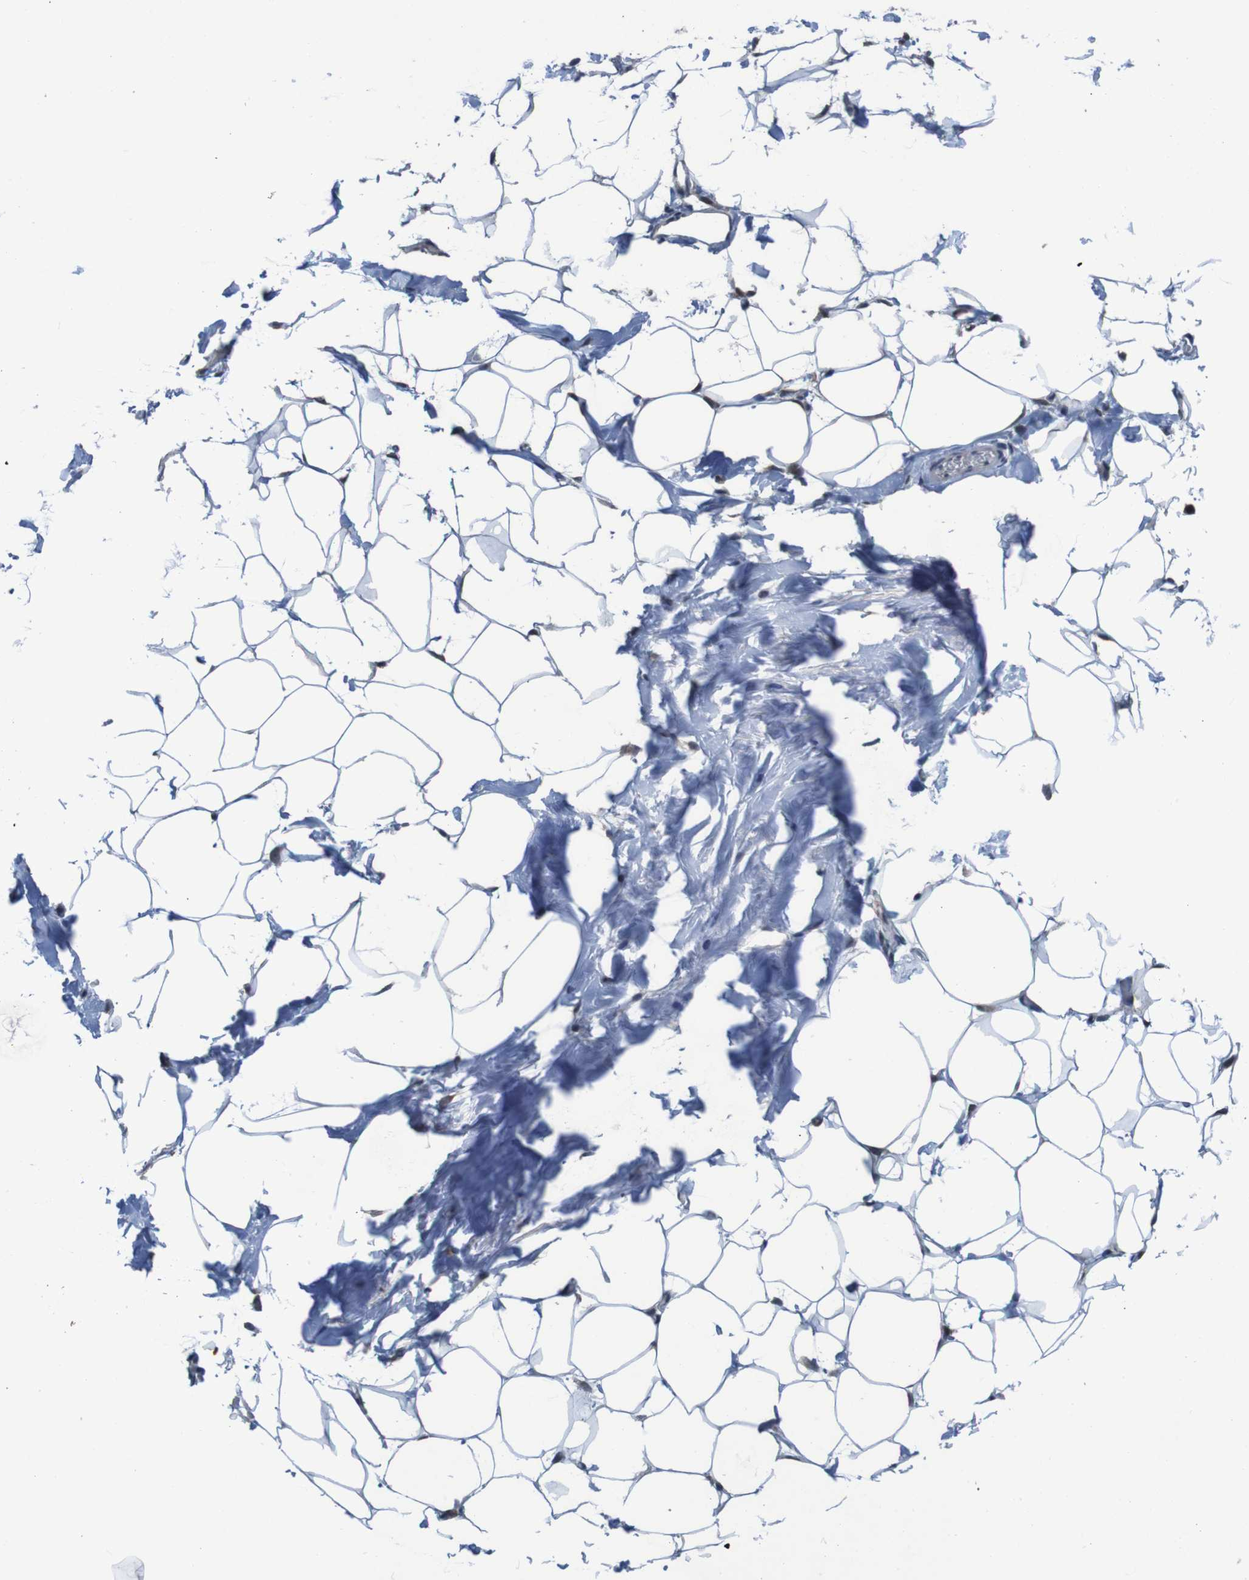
{"staining": {"intensity": "negative", "quantity": "none", "location": "none"}, "tissue": "adipose tissue", "cell_type": "Adipocytes", "image_type": "normal", "snomed": [{"axis": "morphology", "description": "Normal tissue, NOS"}, {"axis": "topography", "description": "Breast"}, {"axis": "topography", "description": "Adipose tissue"}], "caption": "Adipocytes show no significant protein expression in benign adipose tissue. The staining is performed using DAB (3,3'-diaminobenzidine) brown chromogen with nuclei counter-stained in using hematoxylin.", "gene": "CLDN18", "patient": {"sex": "female", "age": 25}}